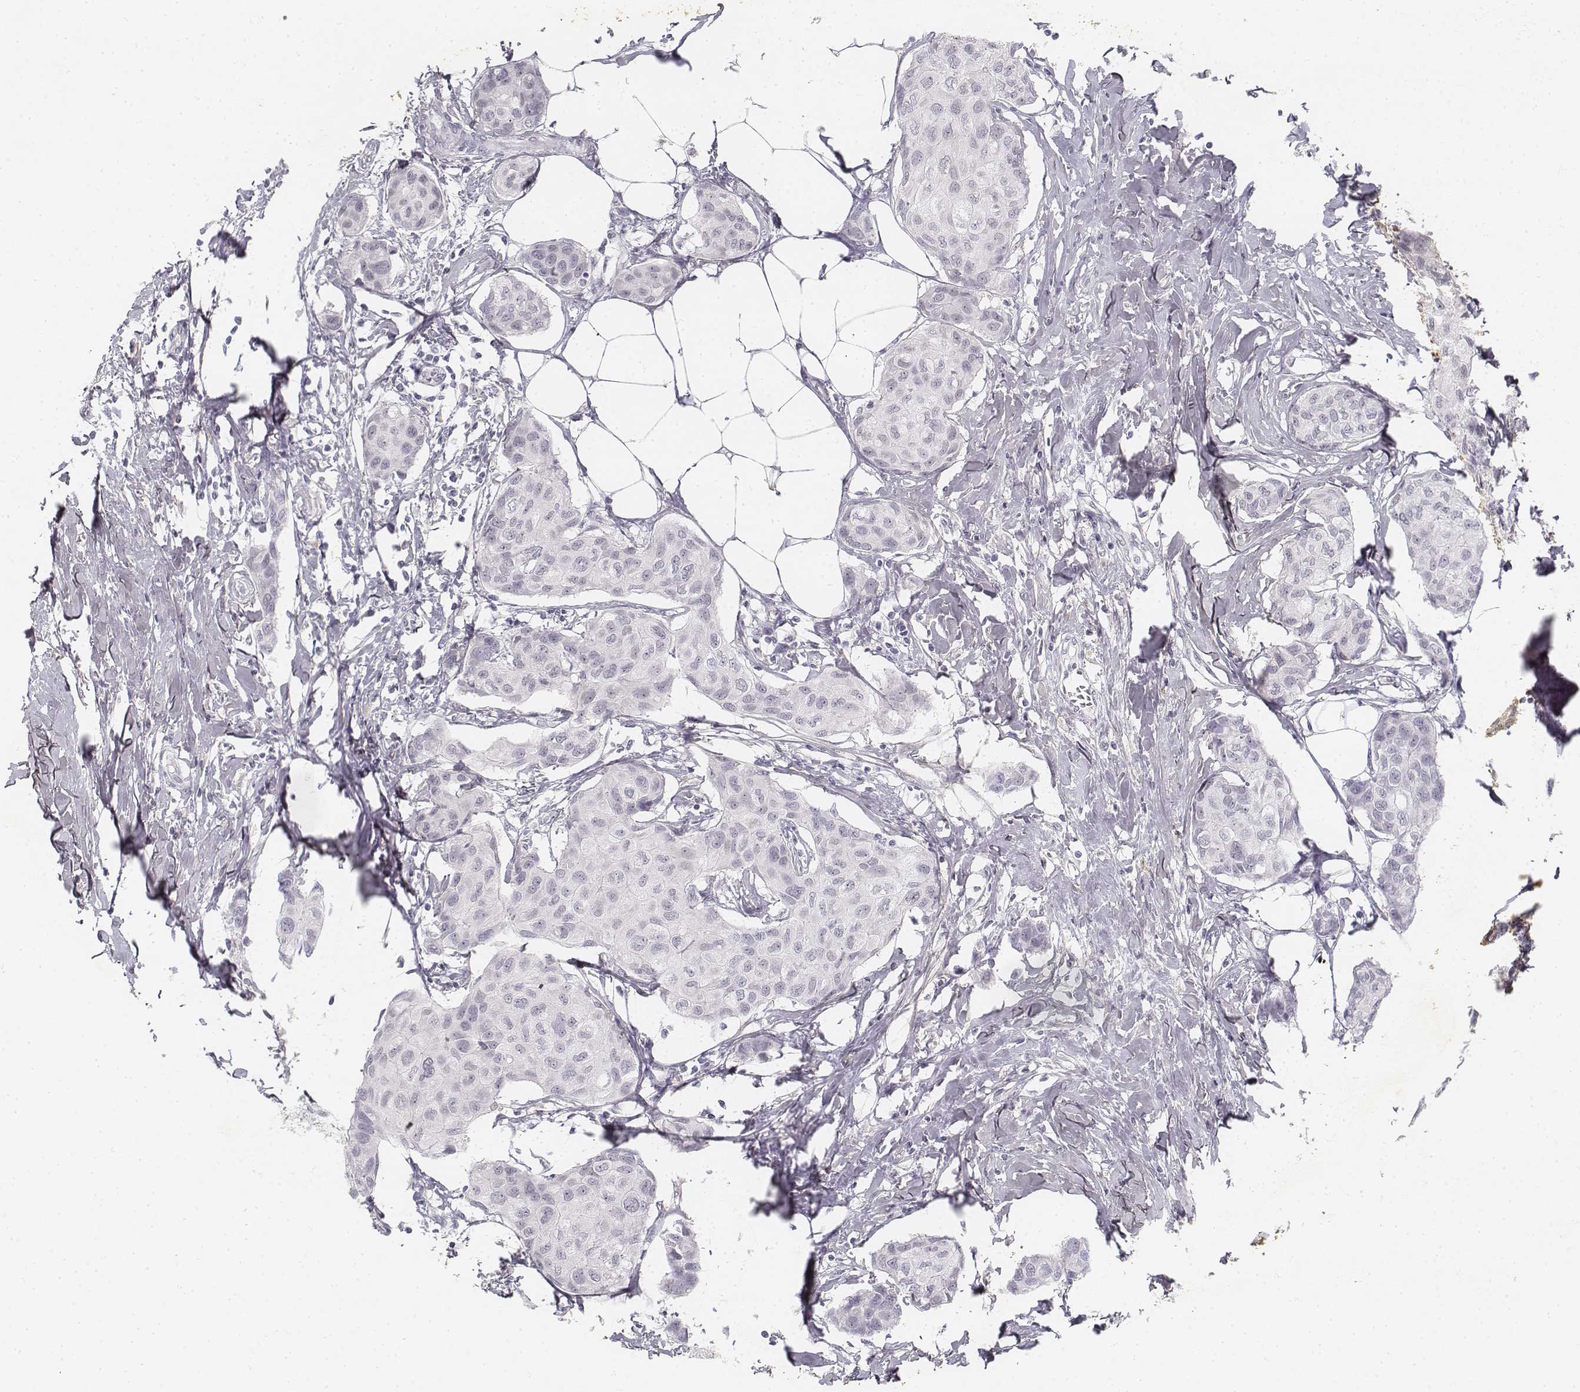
{"staining": {"intensity": "negative", "quantity": "none", "location": "none"}, "tissue": "breast cancer", "cell_type": "Tumor cells", "image_type": "cancer", "snomed": [{"axis": "morphology", "description": "Duct carcinoma"}, {"axis": "topography", "description": "Breast"}], "caption": "High magnification brightfield microscopy of breast cancer stained with DAB (brown) and counterstained with hematoxylin (blue): tumor cells show no significant staining.", "gene": "KRT84", "patient": {"sex": "female", "age": 80}}